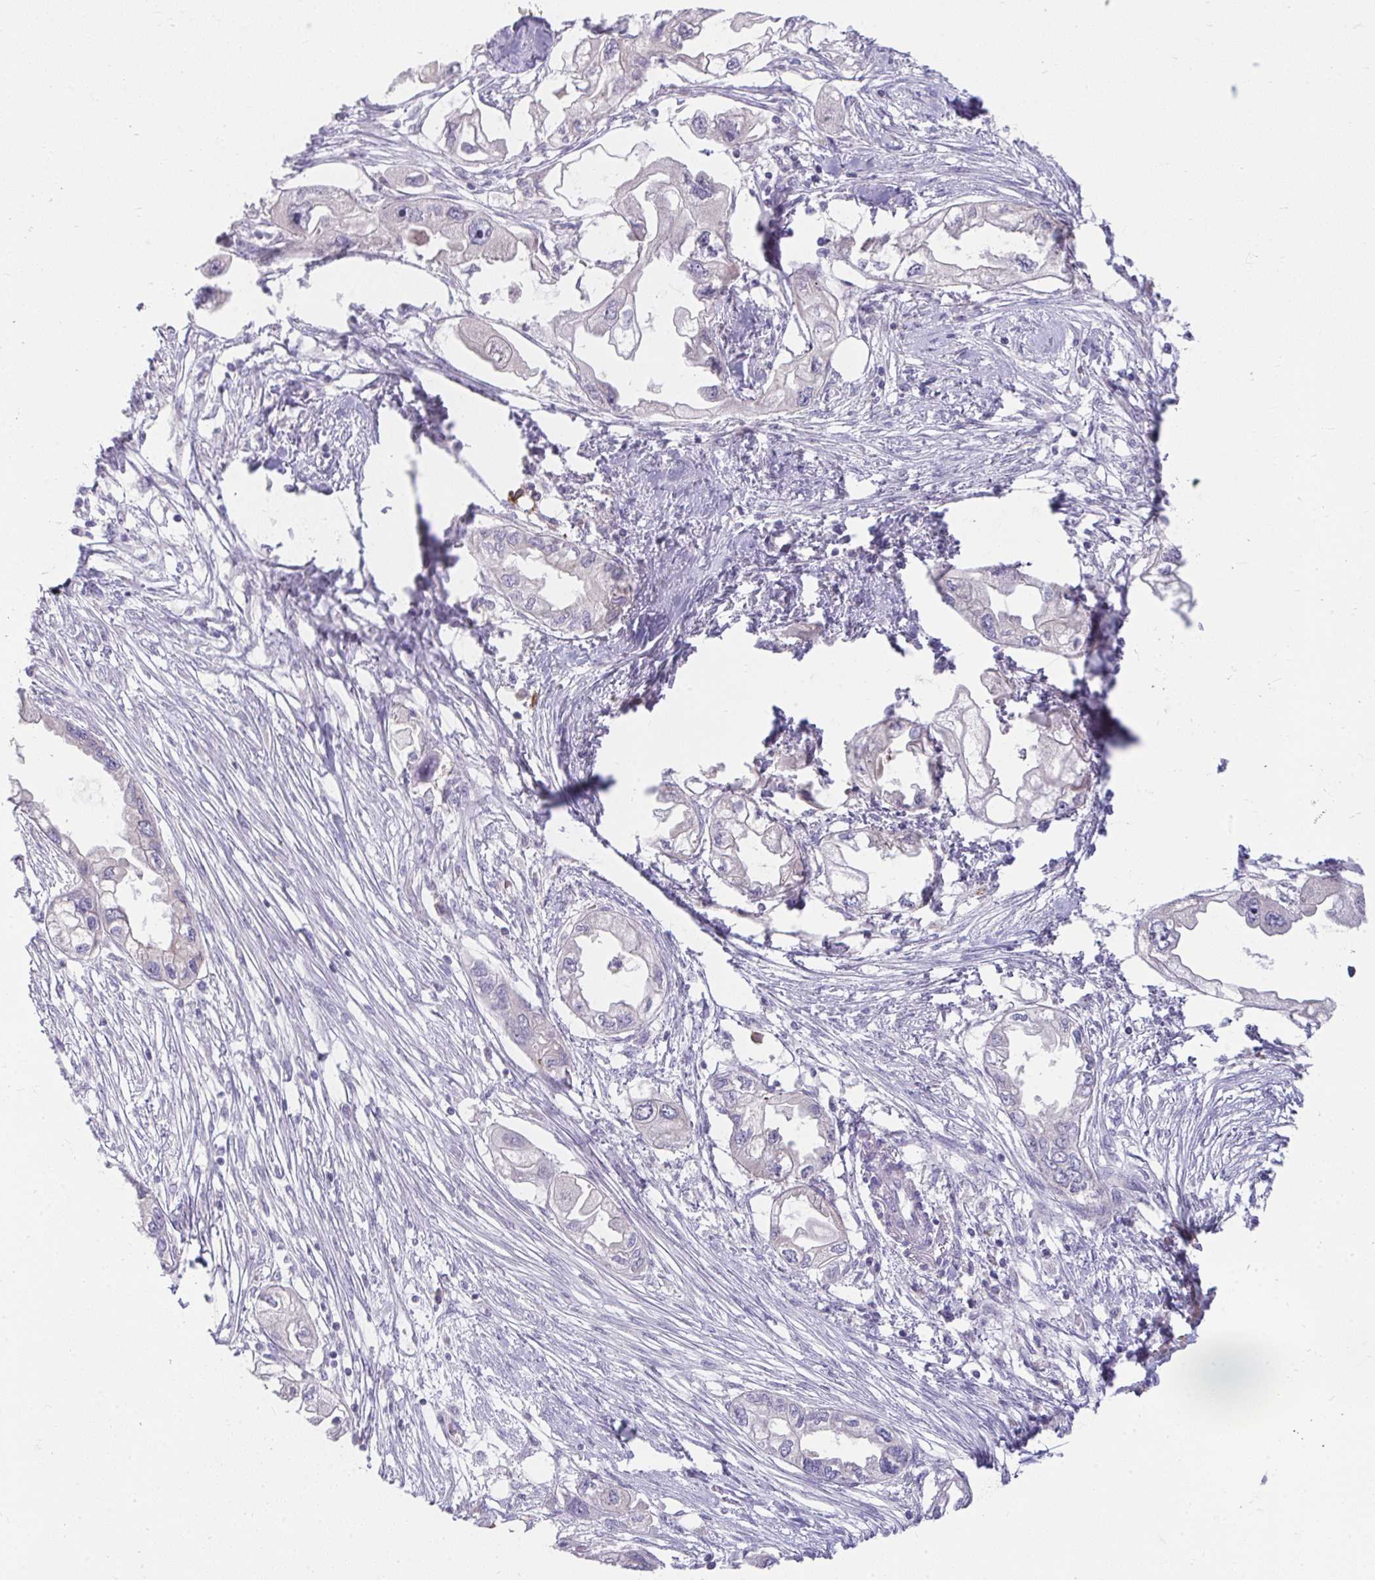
{"staining": {"intensity": "negative", "quantity": "none", "location": "none"}, "tissue": "endometrial cancer", "cell_type": "Tumor cells", "image_type": "cancer", "snomed": [{"axis": "morphology", "description": "Adenocarcinoma, NOS"}, {"axis": "morphology", "description": "Adenocarcinoma, metastatic, NOS"}, {"axis": "topography", "description": "Adipose tissue"}, {"axis": "topography", "description": "Endometrium"}], "caption": "Immunohistochemistry (IHC) of human endometrial cancer (adenocarcinoma) exhibits no staining in tumor cells.", "gene": "PIGZ", "patient": {"sex": "female", "age": 67}}